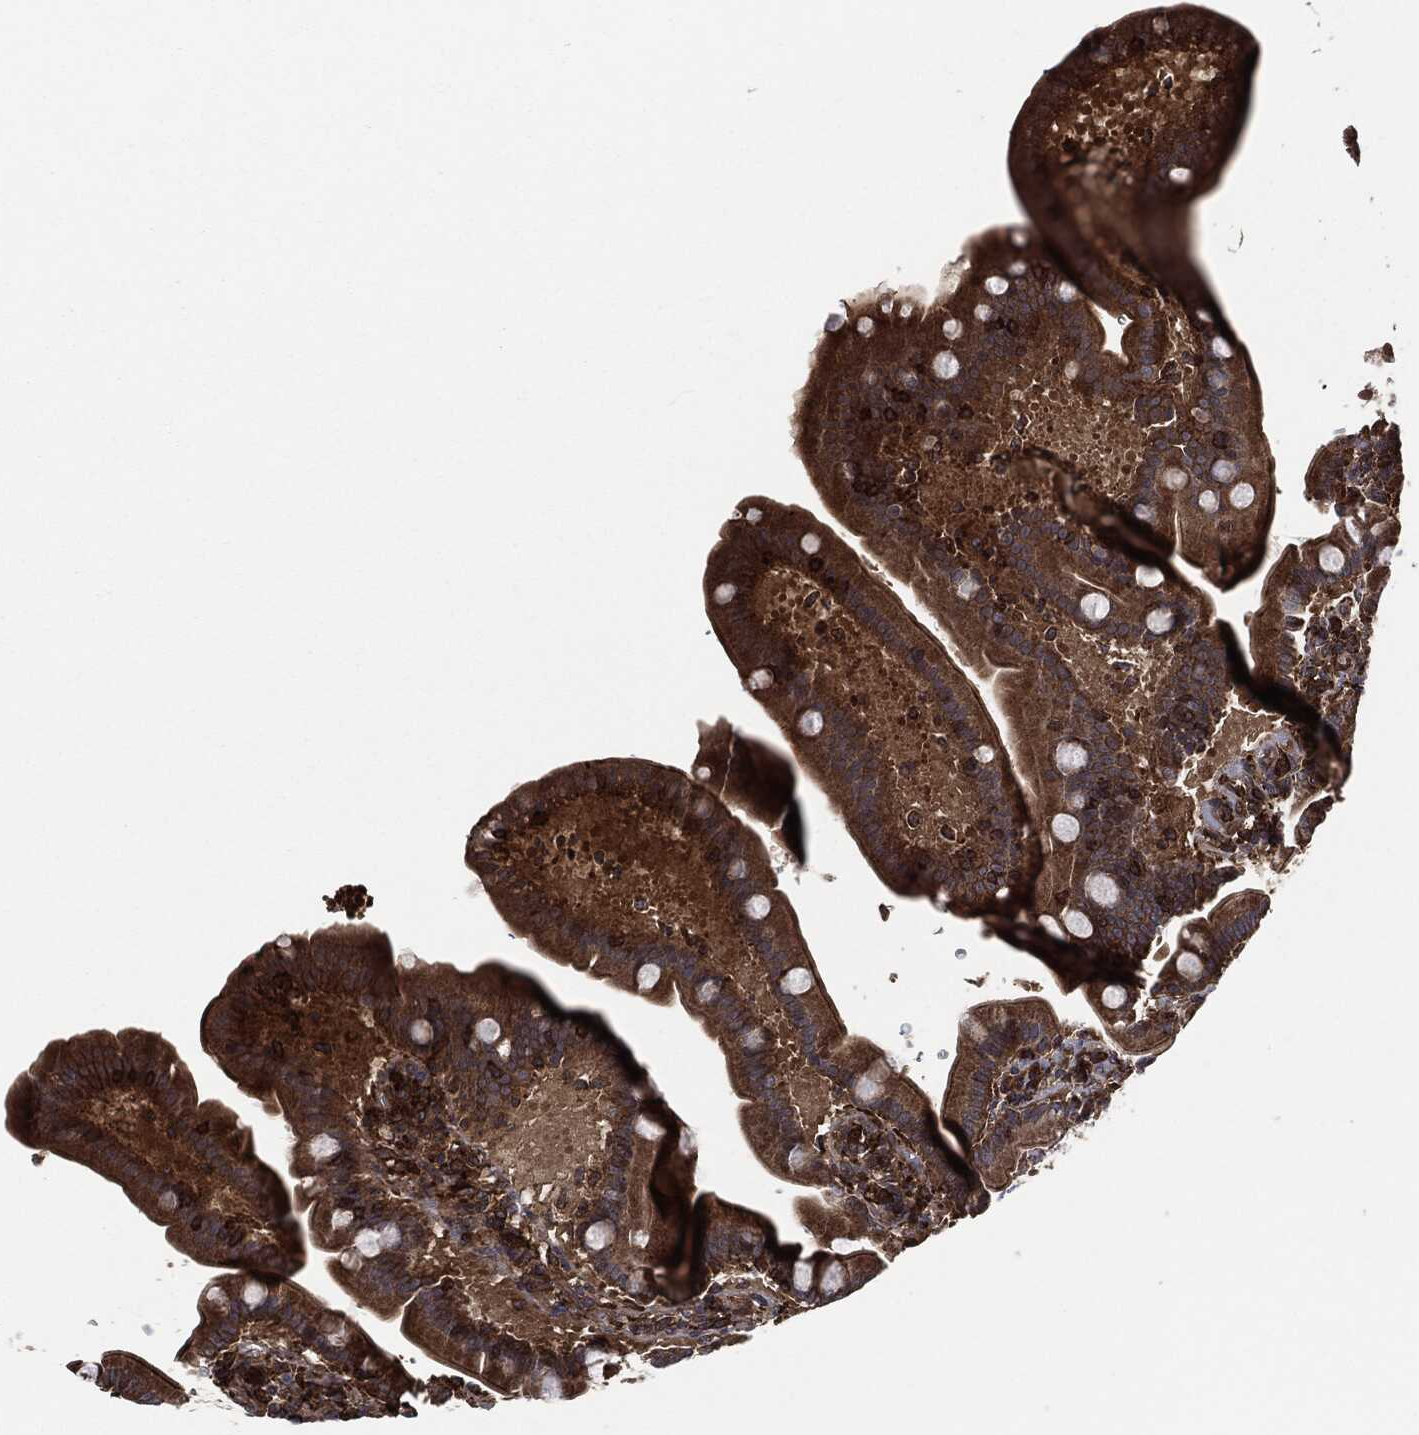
{"staining": {"intensity": "strong", "quantity": "25%-75%", "location": "cytoplasmic/membranous"}, "tissue": "small intestine", "cell_type": "Glandular cells", "image_type": "normal", "snomed": [{"axis": "morphology", "description": "Normal tissue, NOS"}, {"axis": "topography", "description": "Small intestine"}], "caption": "Immunohistochemistry of benign human small intestine reveals high levels of strong cytoplasmic/membranous staining in approximately 25%-75% of glandular cells.", "gene": "TPT1", "patient": {"sex": "male", "age": 66}}